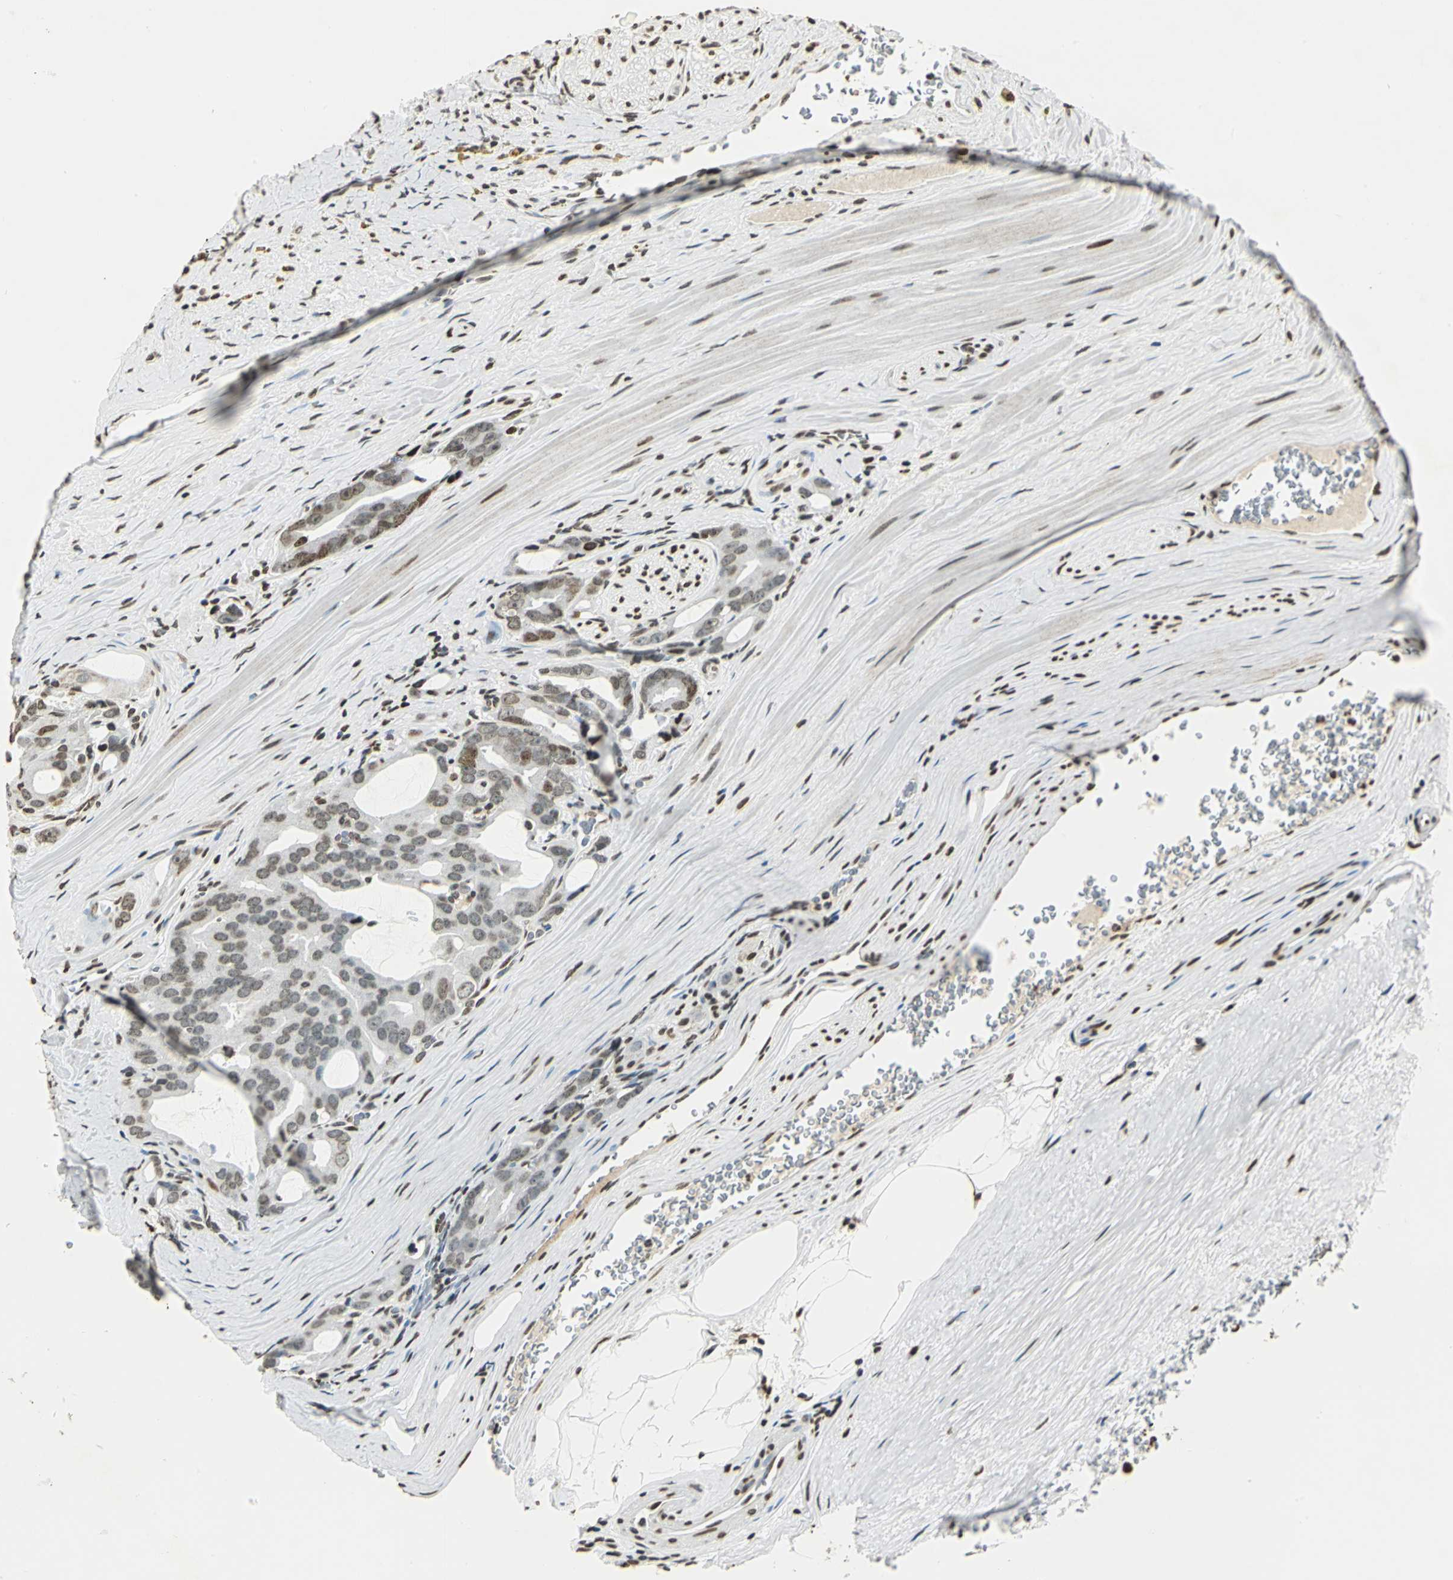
{"staining": {"intensity": "weak", "quantity": ">75%", "location": "nuclear"}, "tissue": "prostate cancer", "cell_type": "Tumor cells", "image_type": "cancer", "snomed": [{"axis": "morphology", "description": "Adenocarcinoma, Medium grade"}, {"axis": "topography", "description": "Prostate"}], "caption": "Prostate adenocarcinoma (medium-grade) stained for a protein demonstrates weak nuclear positivity in tumor cells.", "gene": "MCM4", "patient": {"sex": "male", "age": 53}}